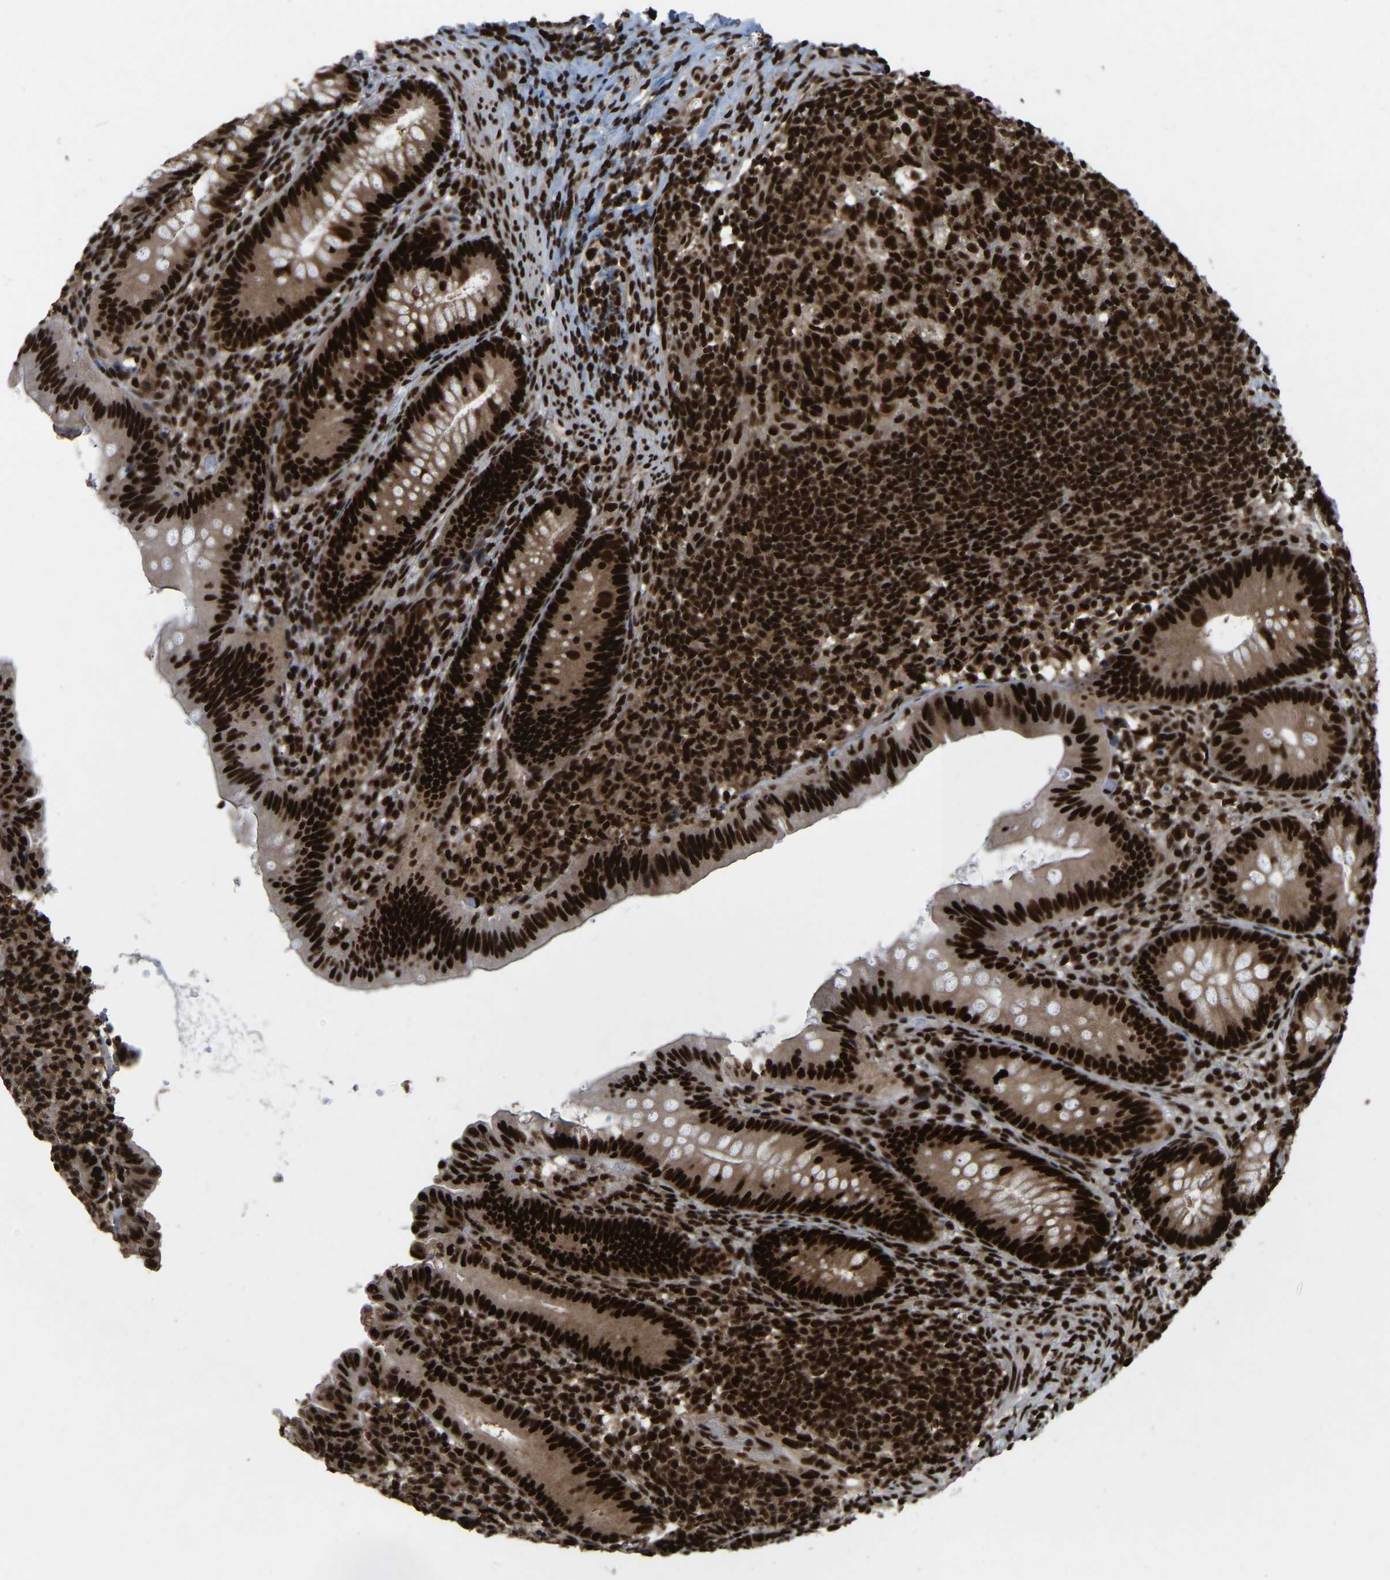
{"staining": {"intensity": "strong", "quantity": ">75%", "location": "cytoplasmic/membranous,nuclear"}, "tissue": "appendix", "cell_type": "Glandular cells", "image_type": "normal", "snomed": [{"axis": "morphology", "description": "Normal tissue, NOS"}, {"axis": "topography", "description": "Appendix"}], "caption": "Strong cytoplasmic/membranous,nuclear positivity is appreciated in approximately >75% of glandular cells in normal appendix. (IHC, brightfield microscopy, high magnification).", "gene": "TBL1XR1", "patient": {"sex": "male", "age": 1}}